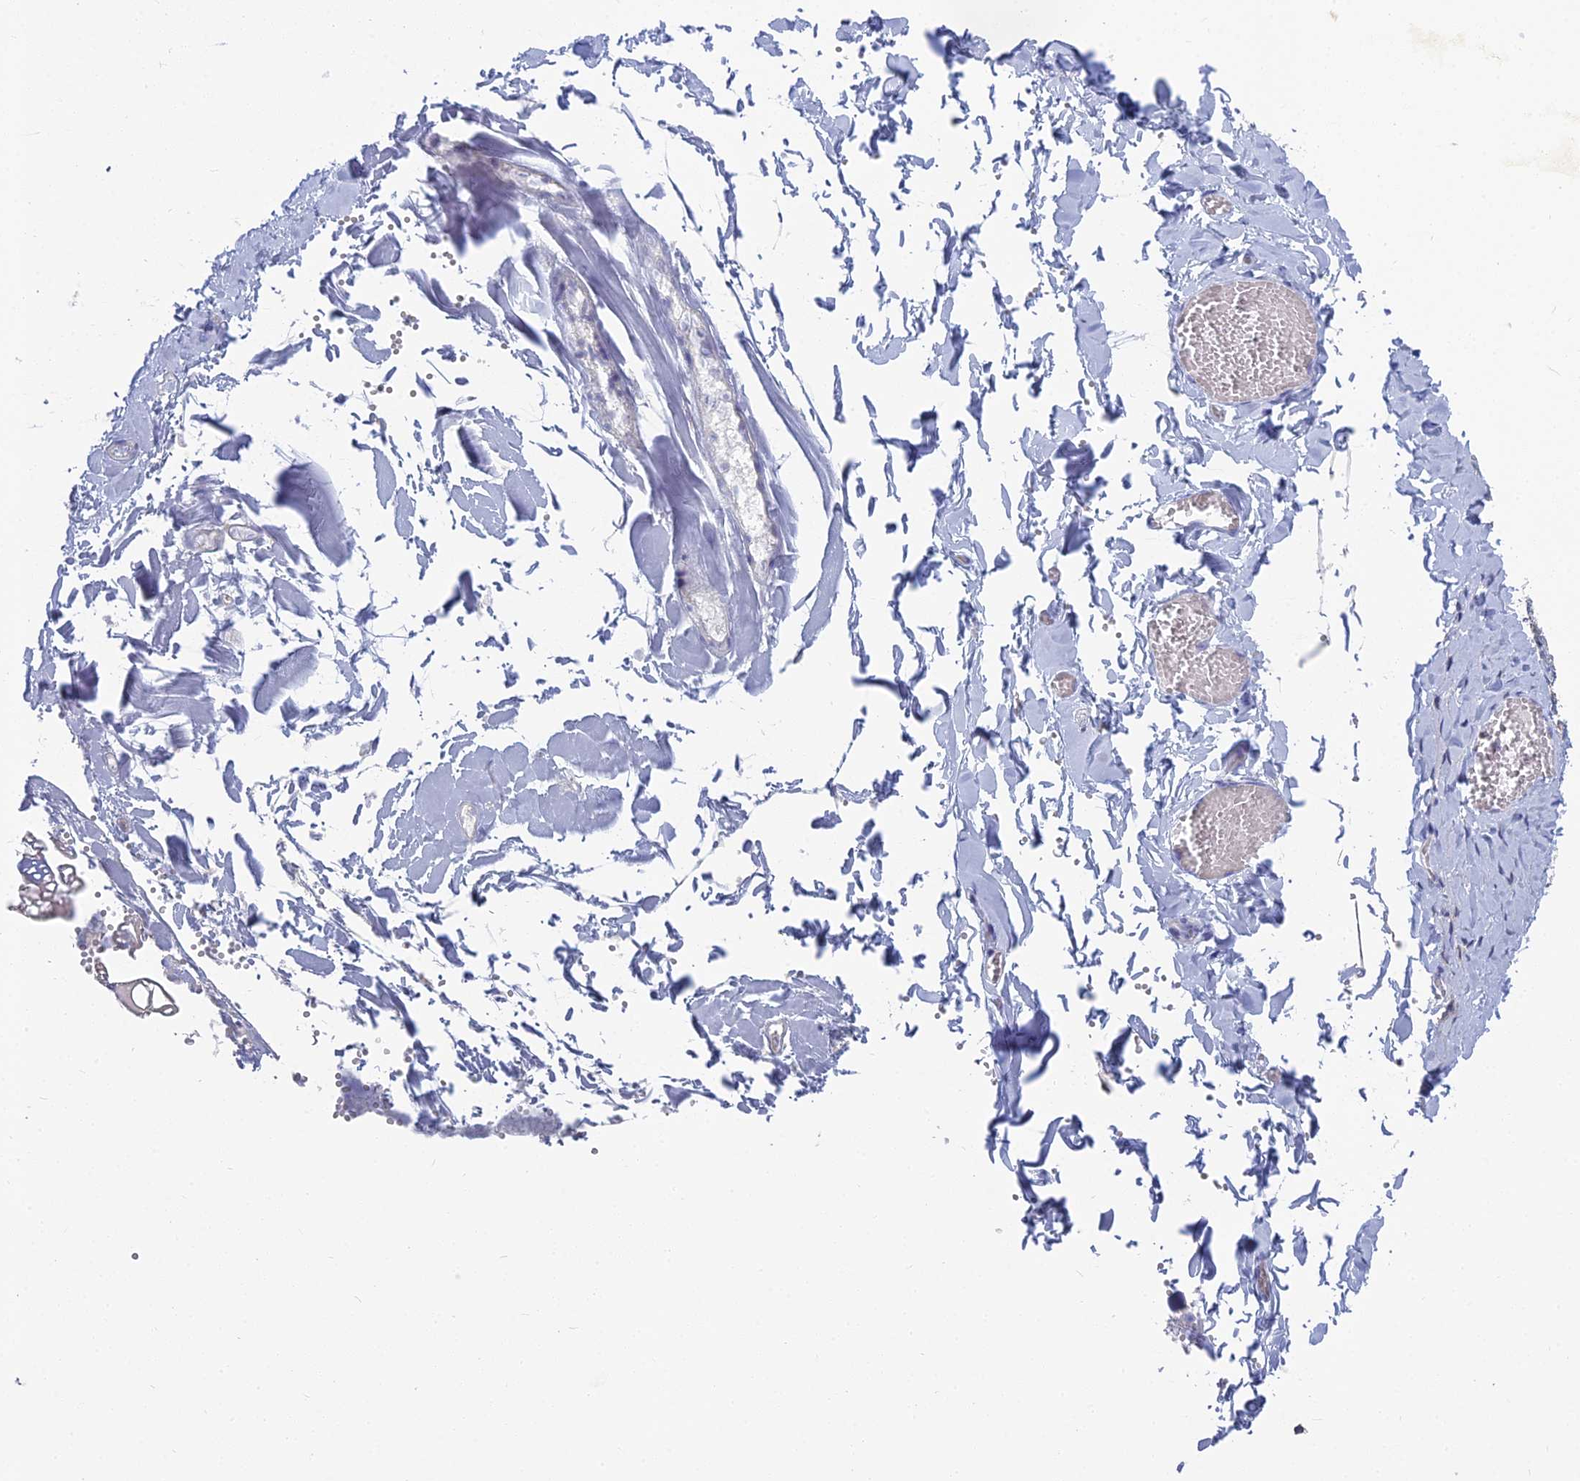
{"staining": {"intensity": "negative", "quantity": "none", "location": "none"}, "tissue": "adipose tissue", "cell_type": "Adipocytes", "image_type": "normal", "snomed": [{"axis": "morphology", "description": "Normal tissue, NOS"}, {"axis": "topography", "description": "Gallbladder"}, {"axis": "topography", "description": "Peripheral nerve tissue"}], "caption": "Immunohistochemistry (IHC) of benign adipose tissue reveals no staining in adipocytes. (Stains: DAB immunohistochemistry (IHC) with hematoxylin counter stain, Microscopy: brightfield microscopy at high magnification).", "gene": "KIAA1143", "patient": {"sex": "male", "age": 38}}